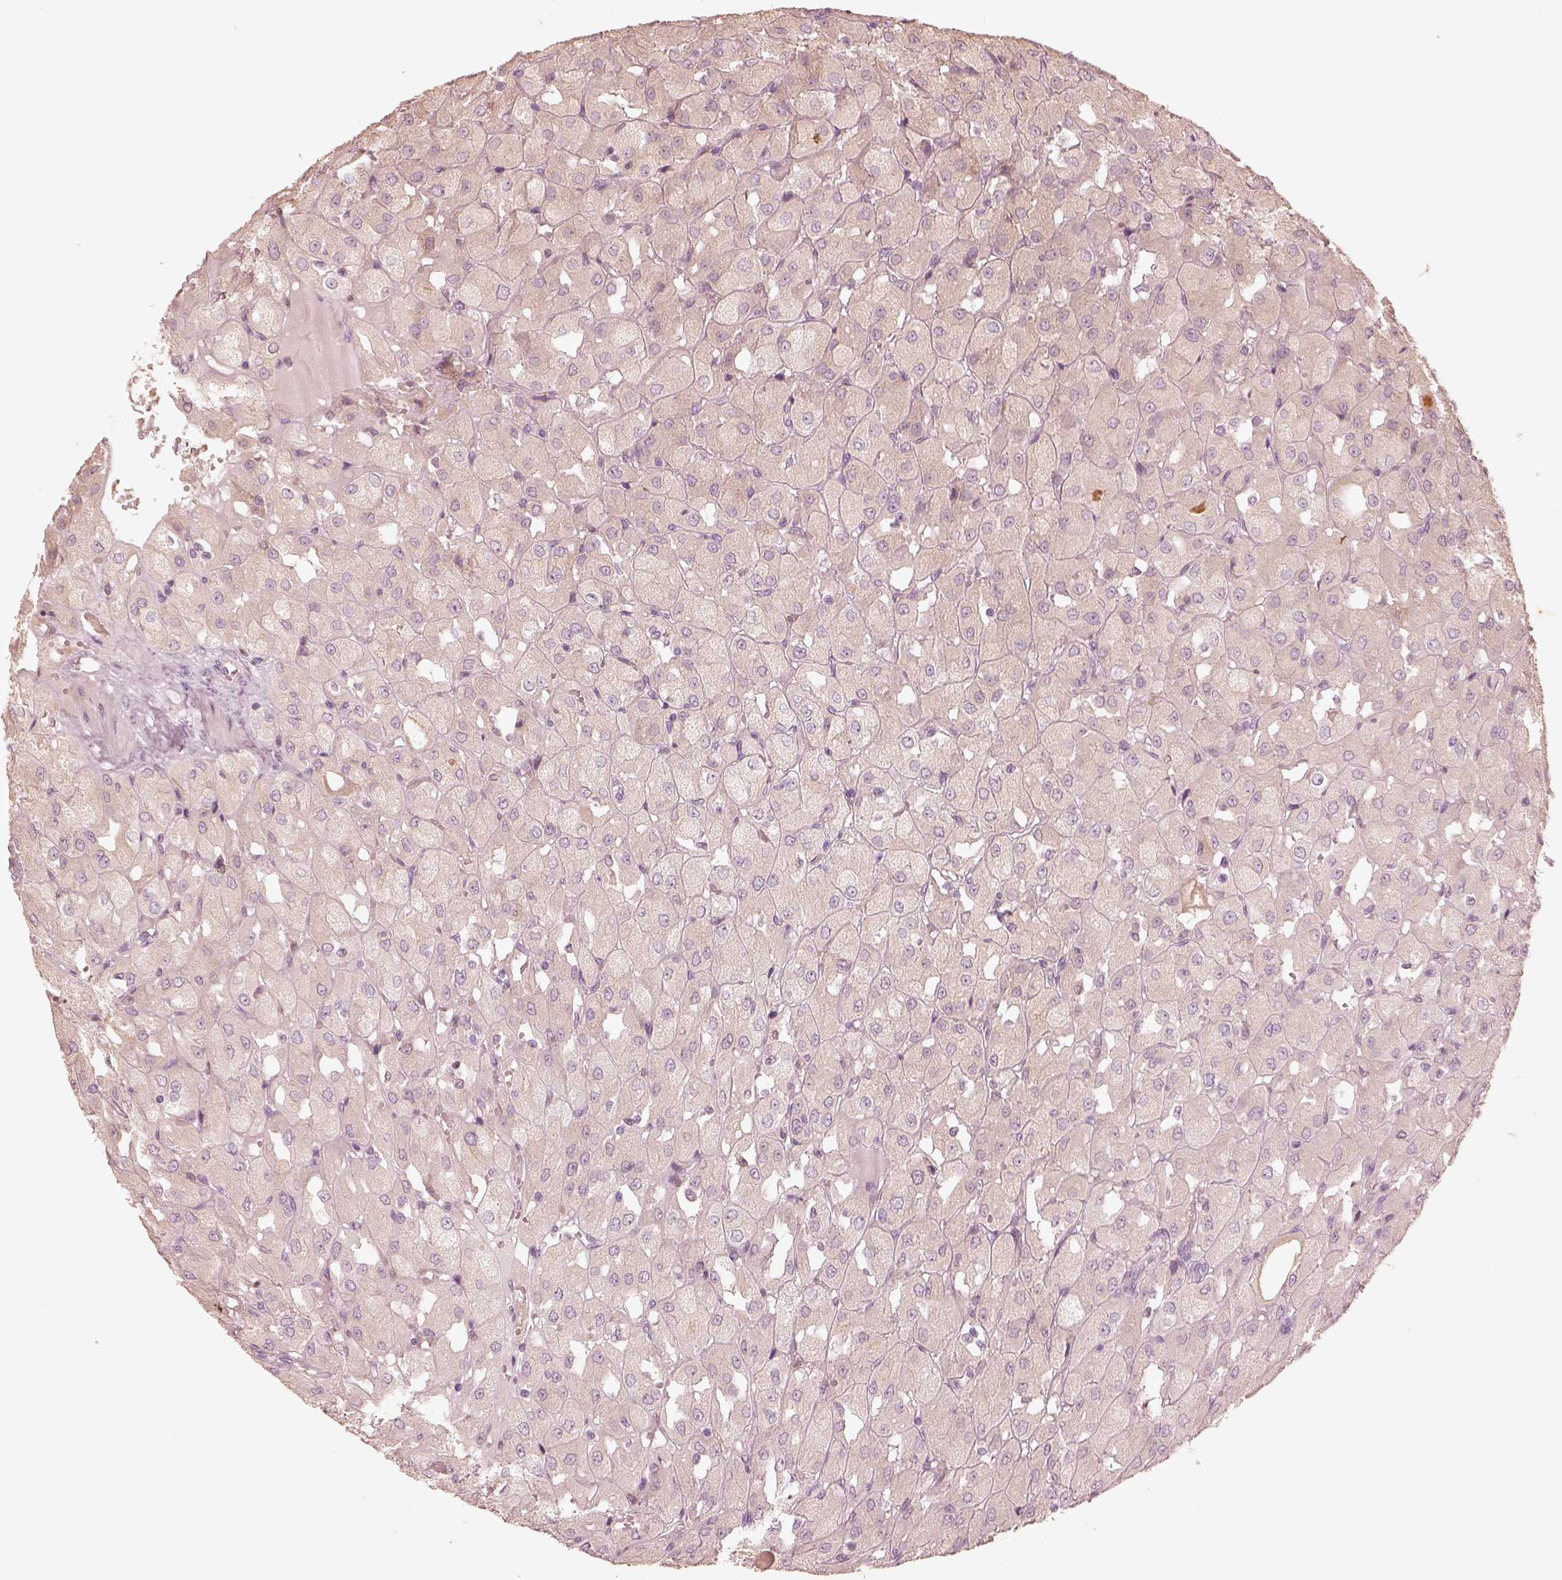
{"staining": {"intensity": "negative", "quantity": "none", "location": "none"}, "tissue": "renal cancer", "cell_type": "Tumor cells", "image_type": "cancer", "snomed": [{"axis": "morphology", "description": "Adenocarcinoma, NOS"}, {"axis": "topography", "description": "Kidney"}], "caption": "High power microscopy image of an immunohistochemistry (IHC) micrograph of adenocarcinoma (renal), revealing no significant staining in tumor cells. Nuclei are stained in blue.", "gene": "WLS", "patient": {"sex": "male", "age": 72}}